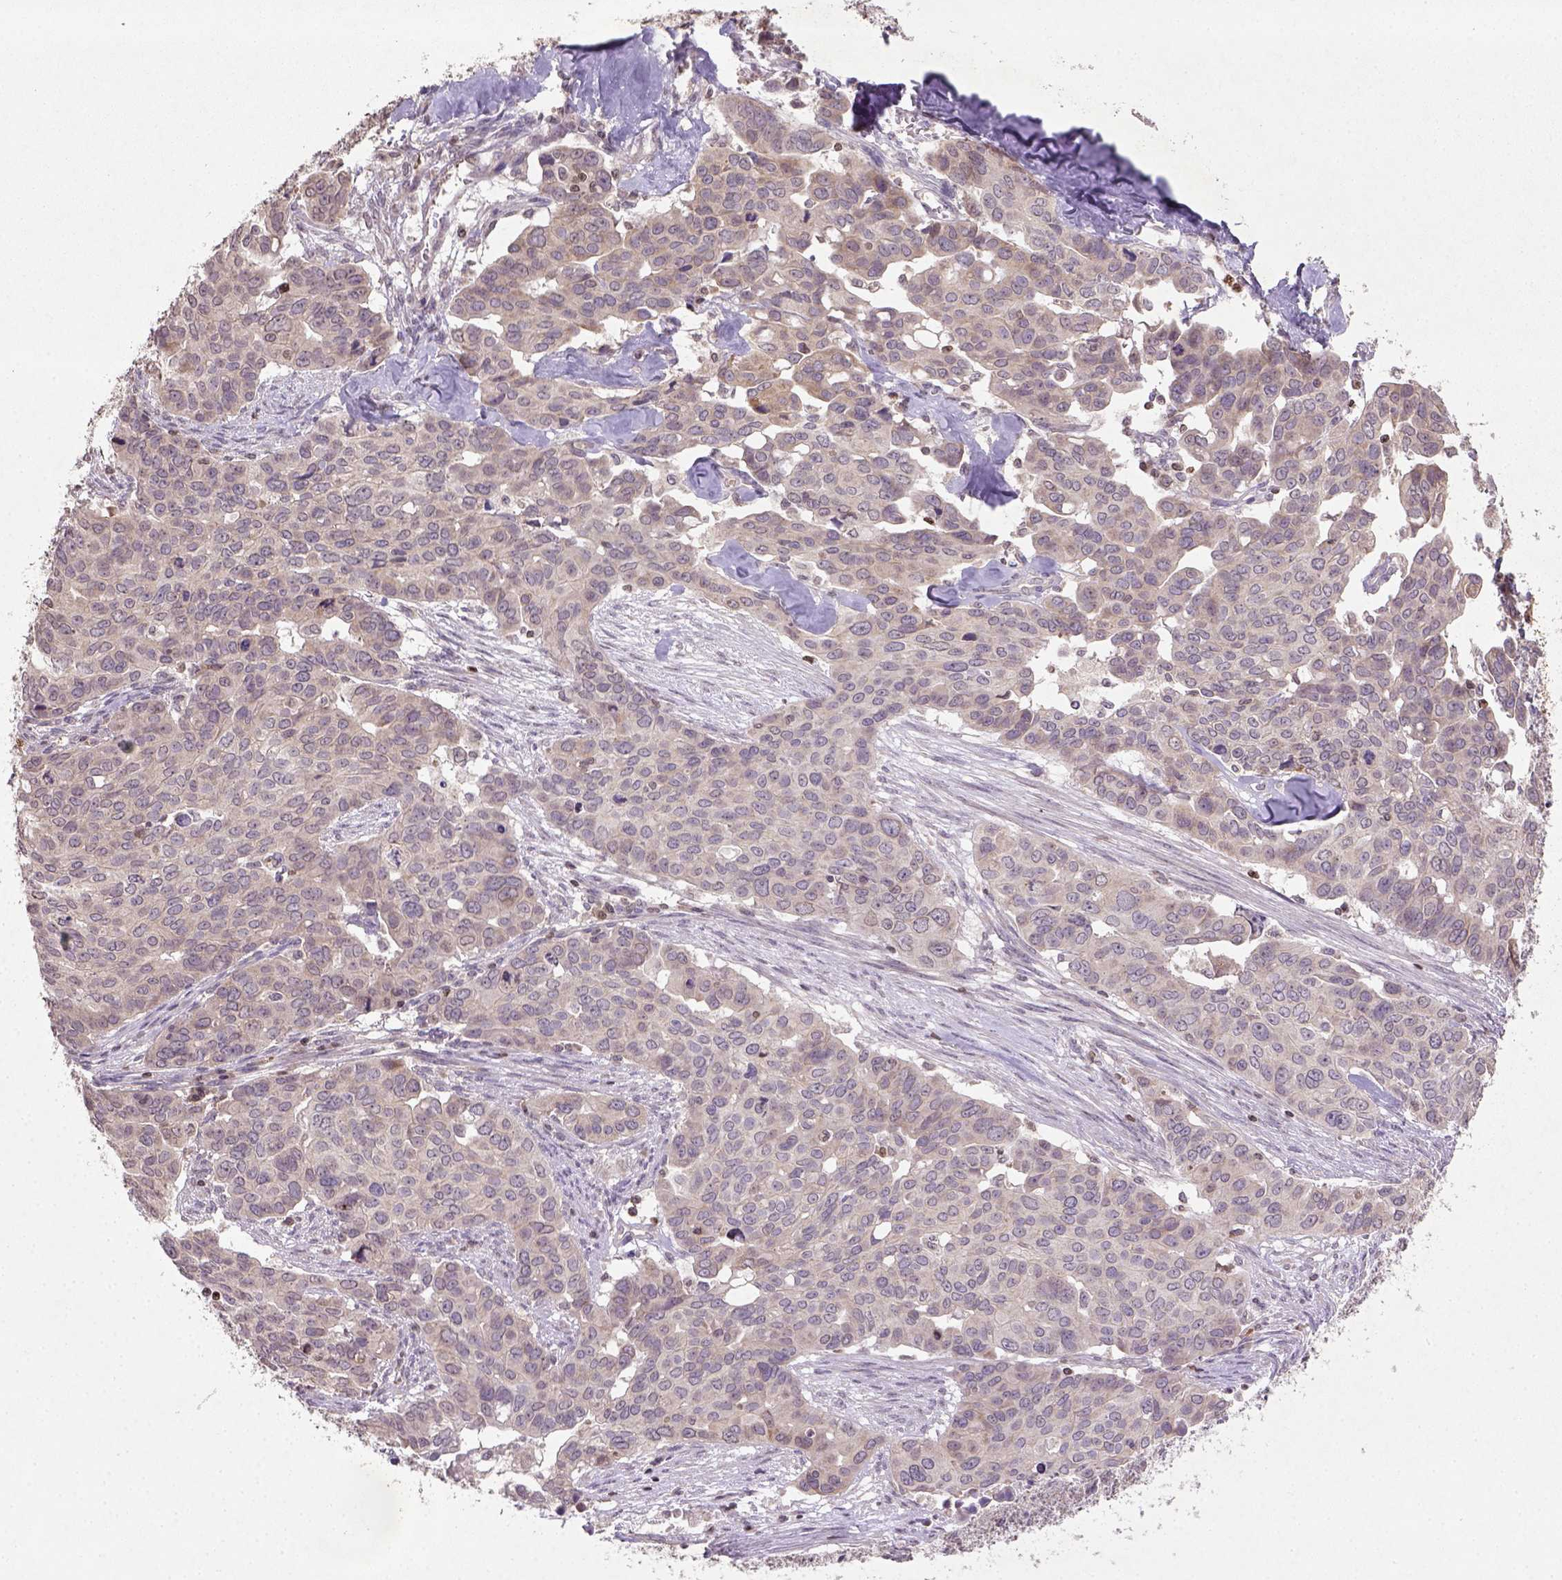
{"staining": {"intensity": "weak", "quantity": ">75%", "location": "cytoplasmic/membranous"}, "tissue": "ovarian cancer", "cell_type": "Tumor cells", "image_type": "cancer", "snomed": [{"axis": "morphology", "description": "Carcinoma, endometroid"}, {"axis": "topography", "description": "Ovary"}], "caption": "Immunohistochemical staining of endometroid carcinoma (ovarian) displays low levels of weak cytoplasmic/membranous positivity in approximately >75% of tumor cells.", "gene": "NUDT3", "patient": {"sex": "female", "age": 78}}